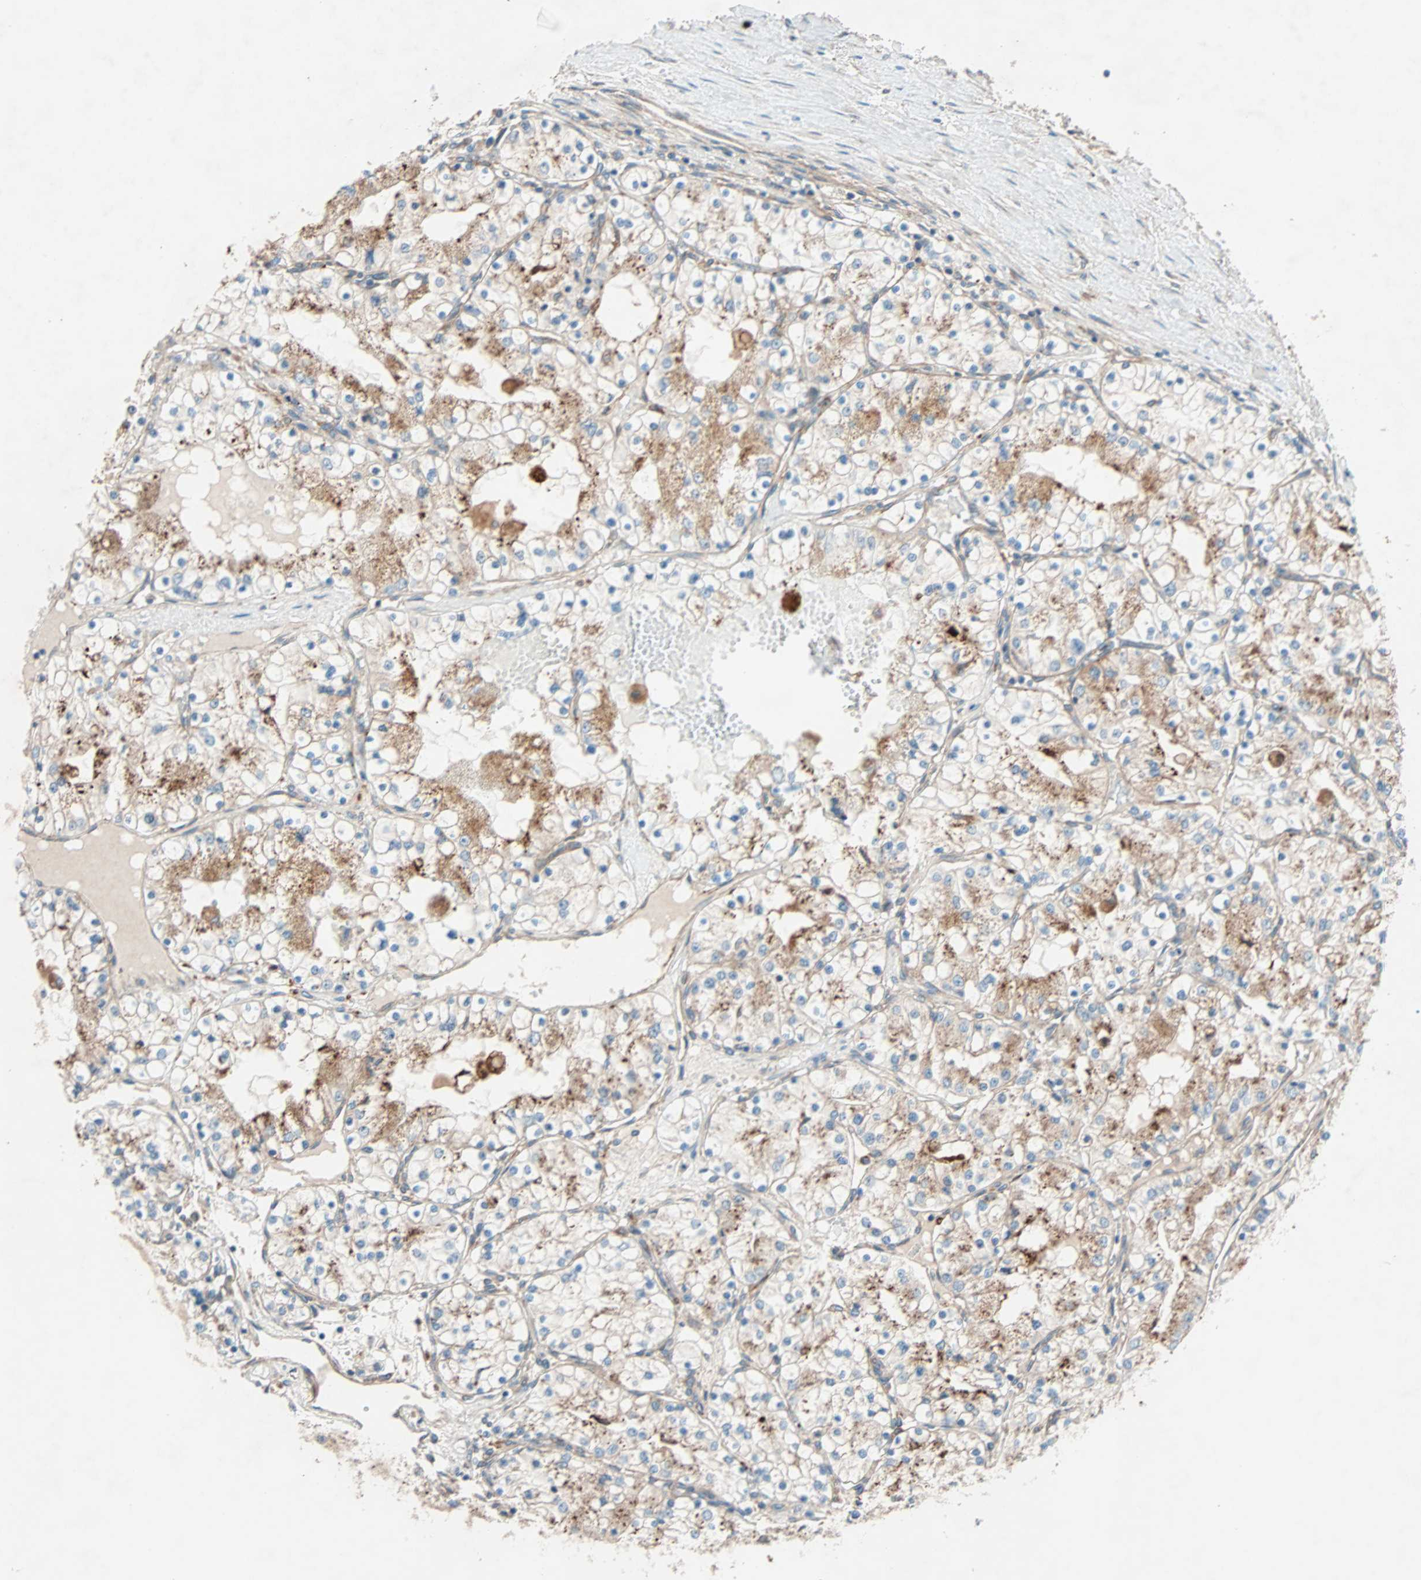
{"staining": {"intensity": "moderate", "quantity": "25%-75%", "location": "cytoplasmic/membranous"}, "tissue": "renal cancer", "cell_type": "Tumor cells", "image_type": "cancer", "snomed": [{"axis": "morphology", "description": "Adenocarcinoma, NOS"}, {"axis": "topography", "description": "Kidney"}], "caption": "Protein expression analysis of renal cancer displays moderate cytoplasmic/membranous positivity in about 25%-75% of tumor cells.", "gene": "PHYH", "patient": {"sex": "male", "age": 68}}